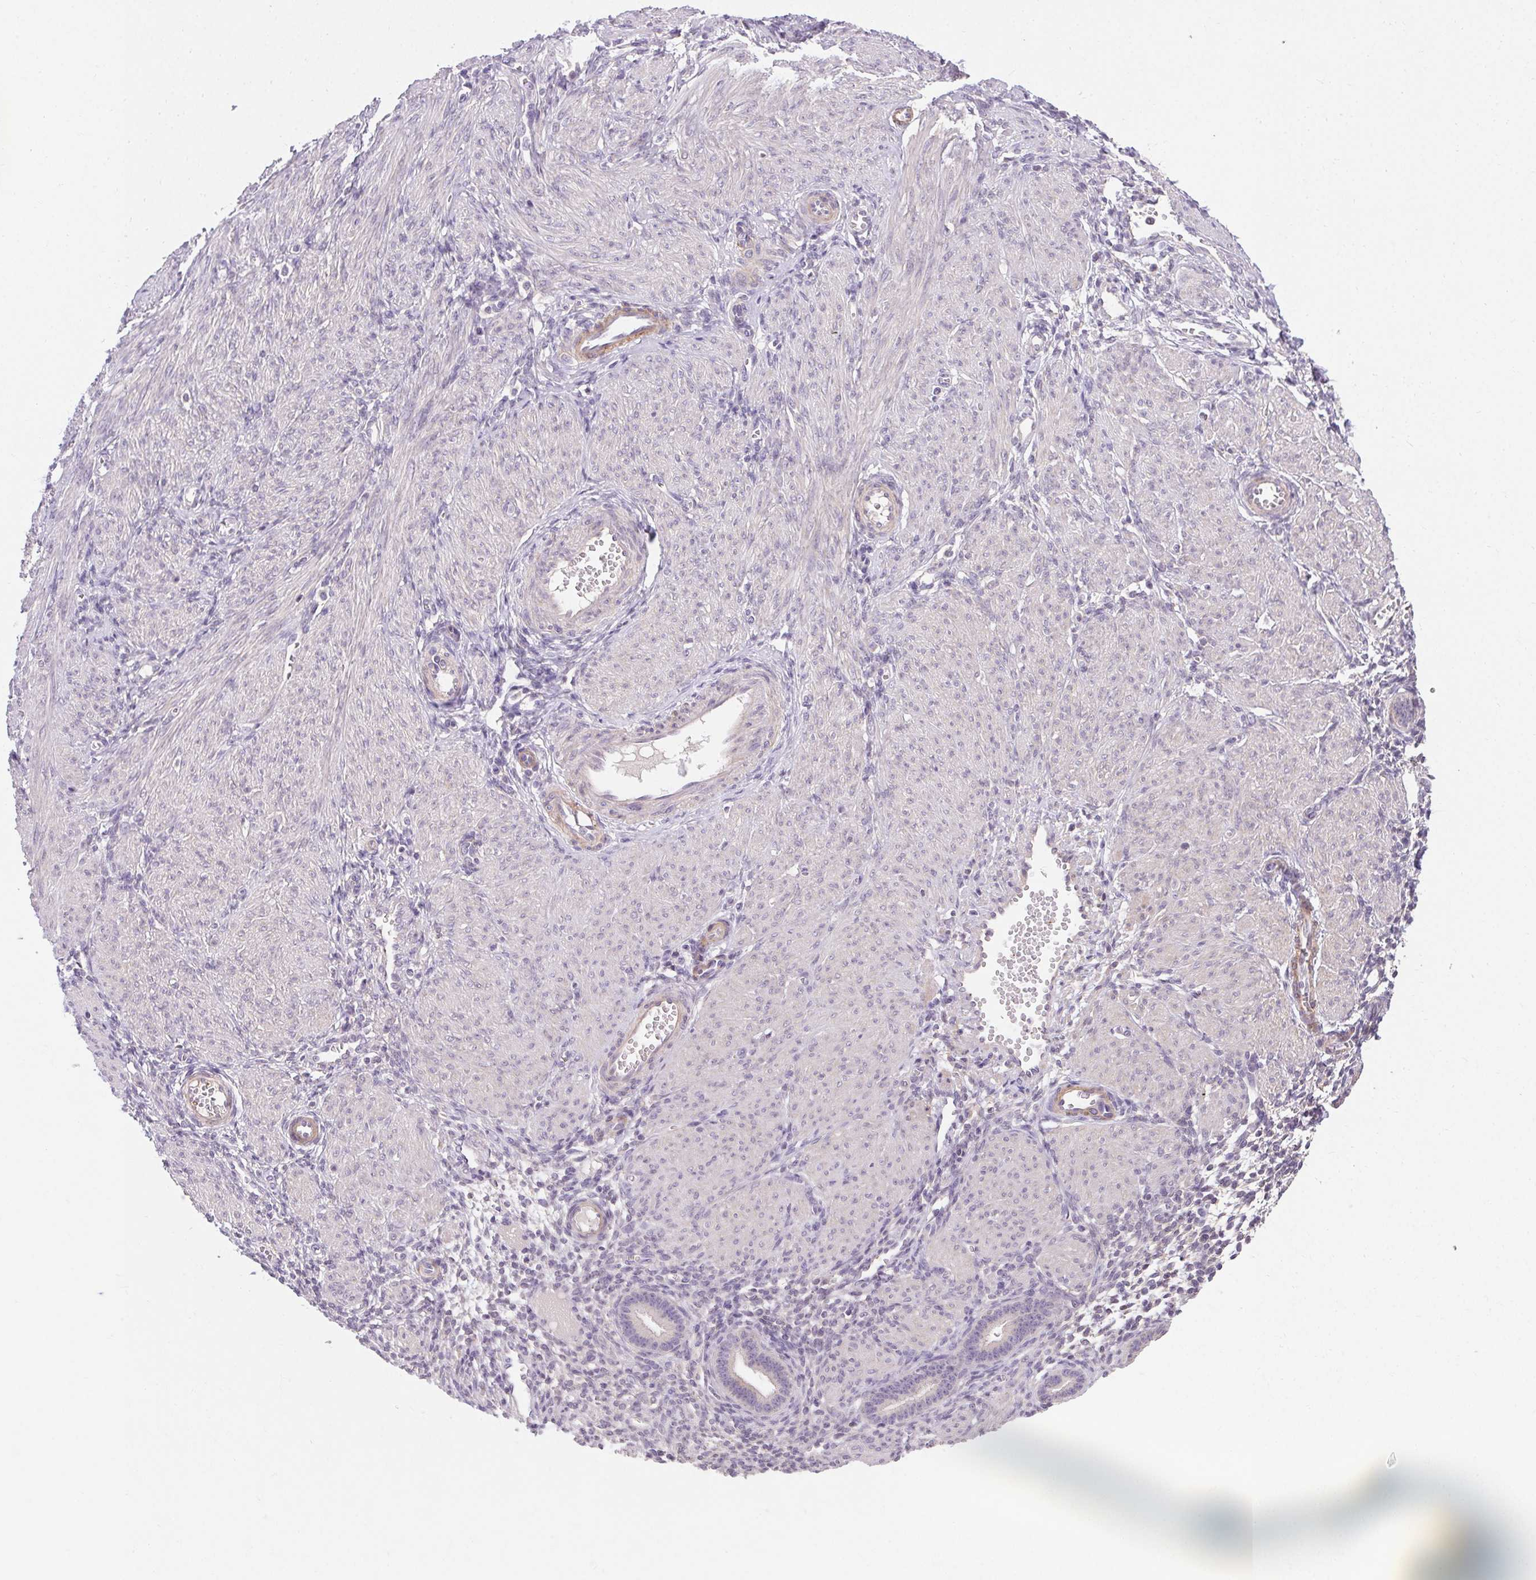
{"staining": {"intensity": "negative", "quantity": "none", "location": "none"}, "tissue": "endometrium", "cell_type": "Cells in endometrial stroma", "image_type": "normal", "snomed": [{"axis": "morphology", "description": "Normal tissue, NOS"}, {"axis": "topography", "description": "Endometrium"}], "caption": "Immunohistochemistry of unremarkable endometrium displays no staining in cells in endometrial stroma.", "gene": "TMEM52B", "patient": {"sex": "female", "age": 36}}